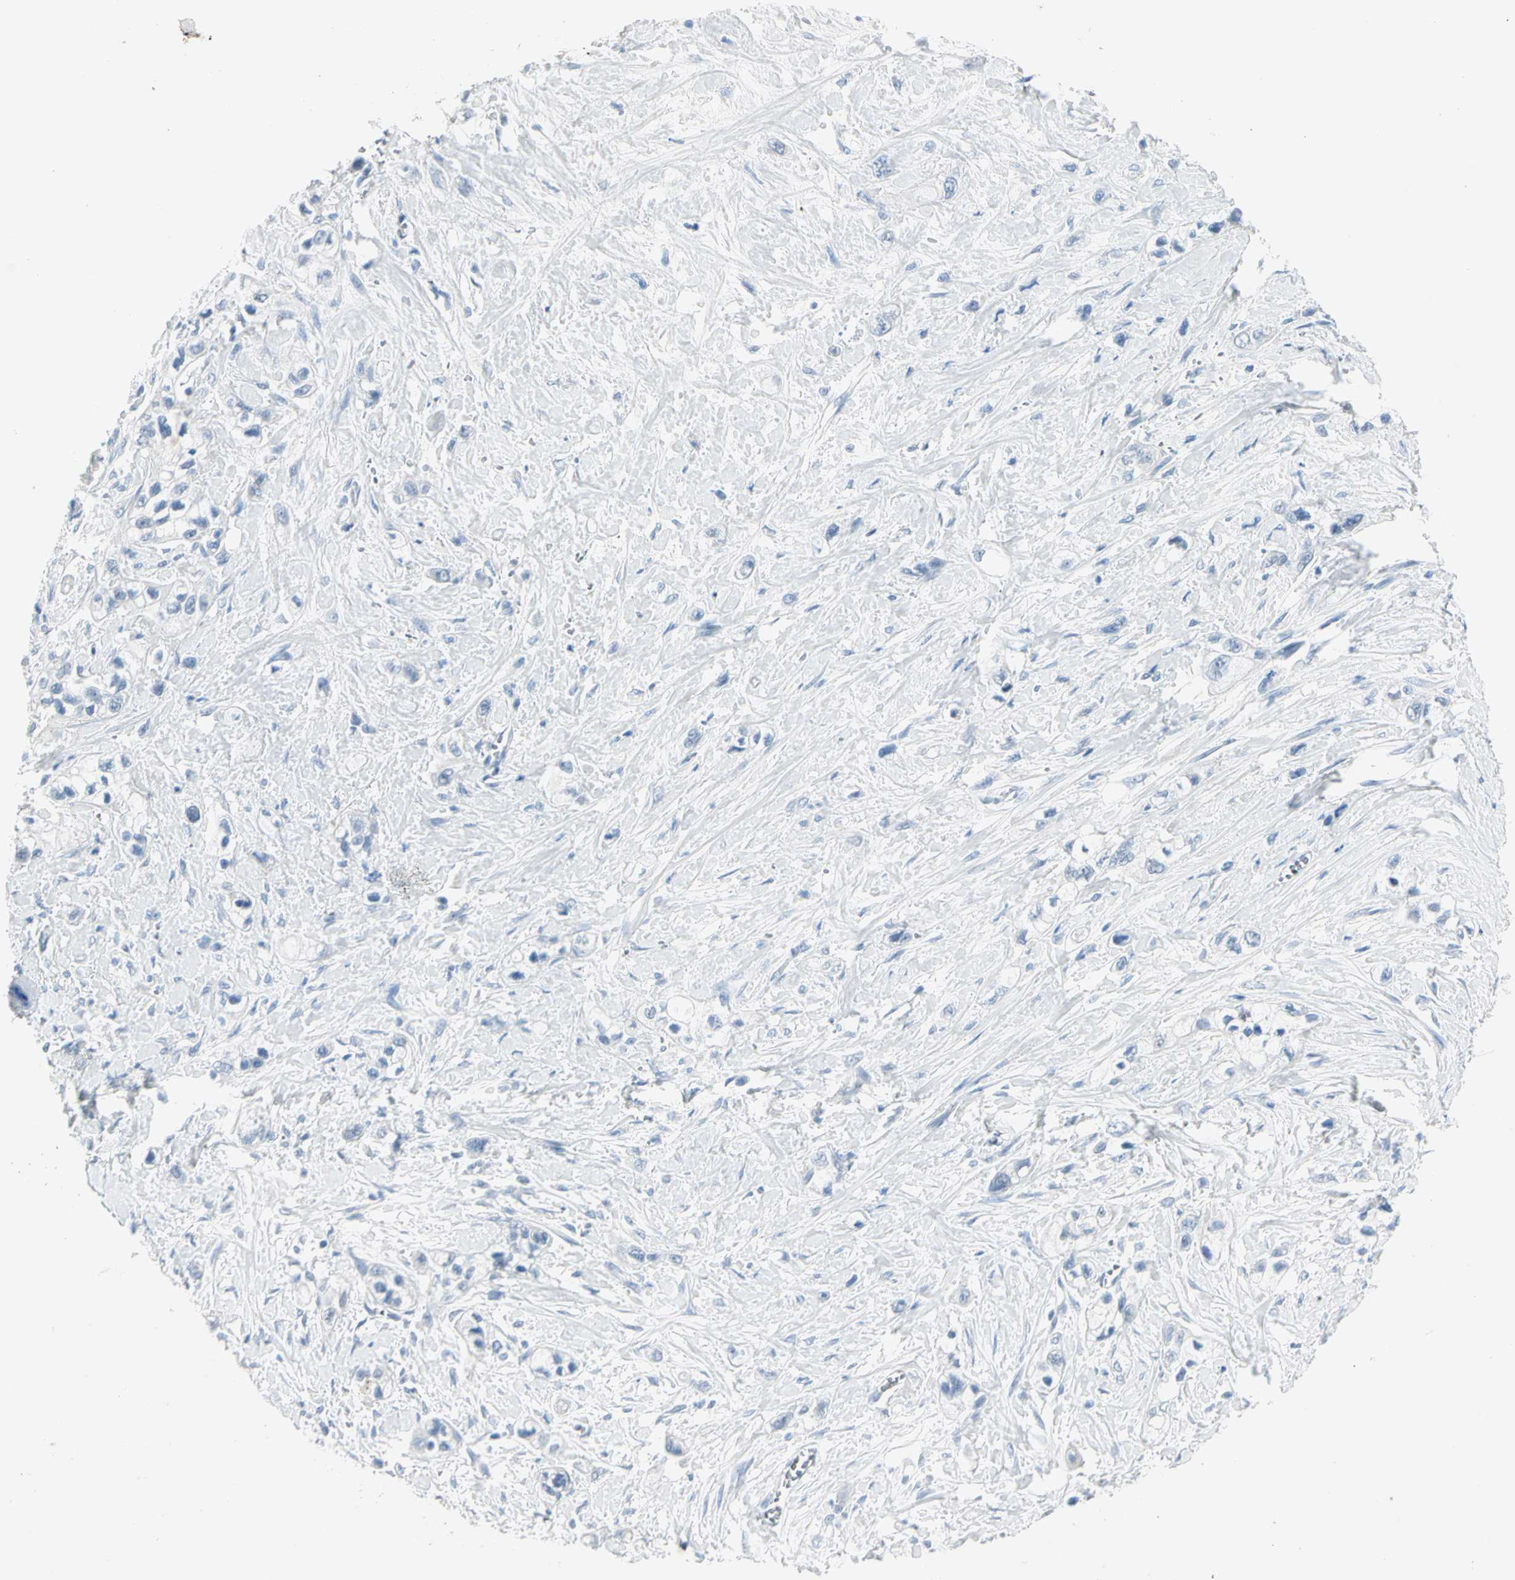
{"staining": {"intensity": "negative", "quantity": "none", "location": "none"}, "tissue": "pancreatic cancer", "cell_type": "Tumor cells", "image_type": "cancer", "snomed": [{"axis": "morphology", "description": "Adenocarcinoma, NOS"}, {"axis": "topography", "description": "Pancreas"}], "caption": "IHC photomicrograph of neoplastic tissue: human pancreatic cancer stained with DAB reveals no significant protein staining in tumor cells.", "gene": "CA1", "patient": {"sex": "male", "age": 74}}